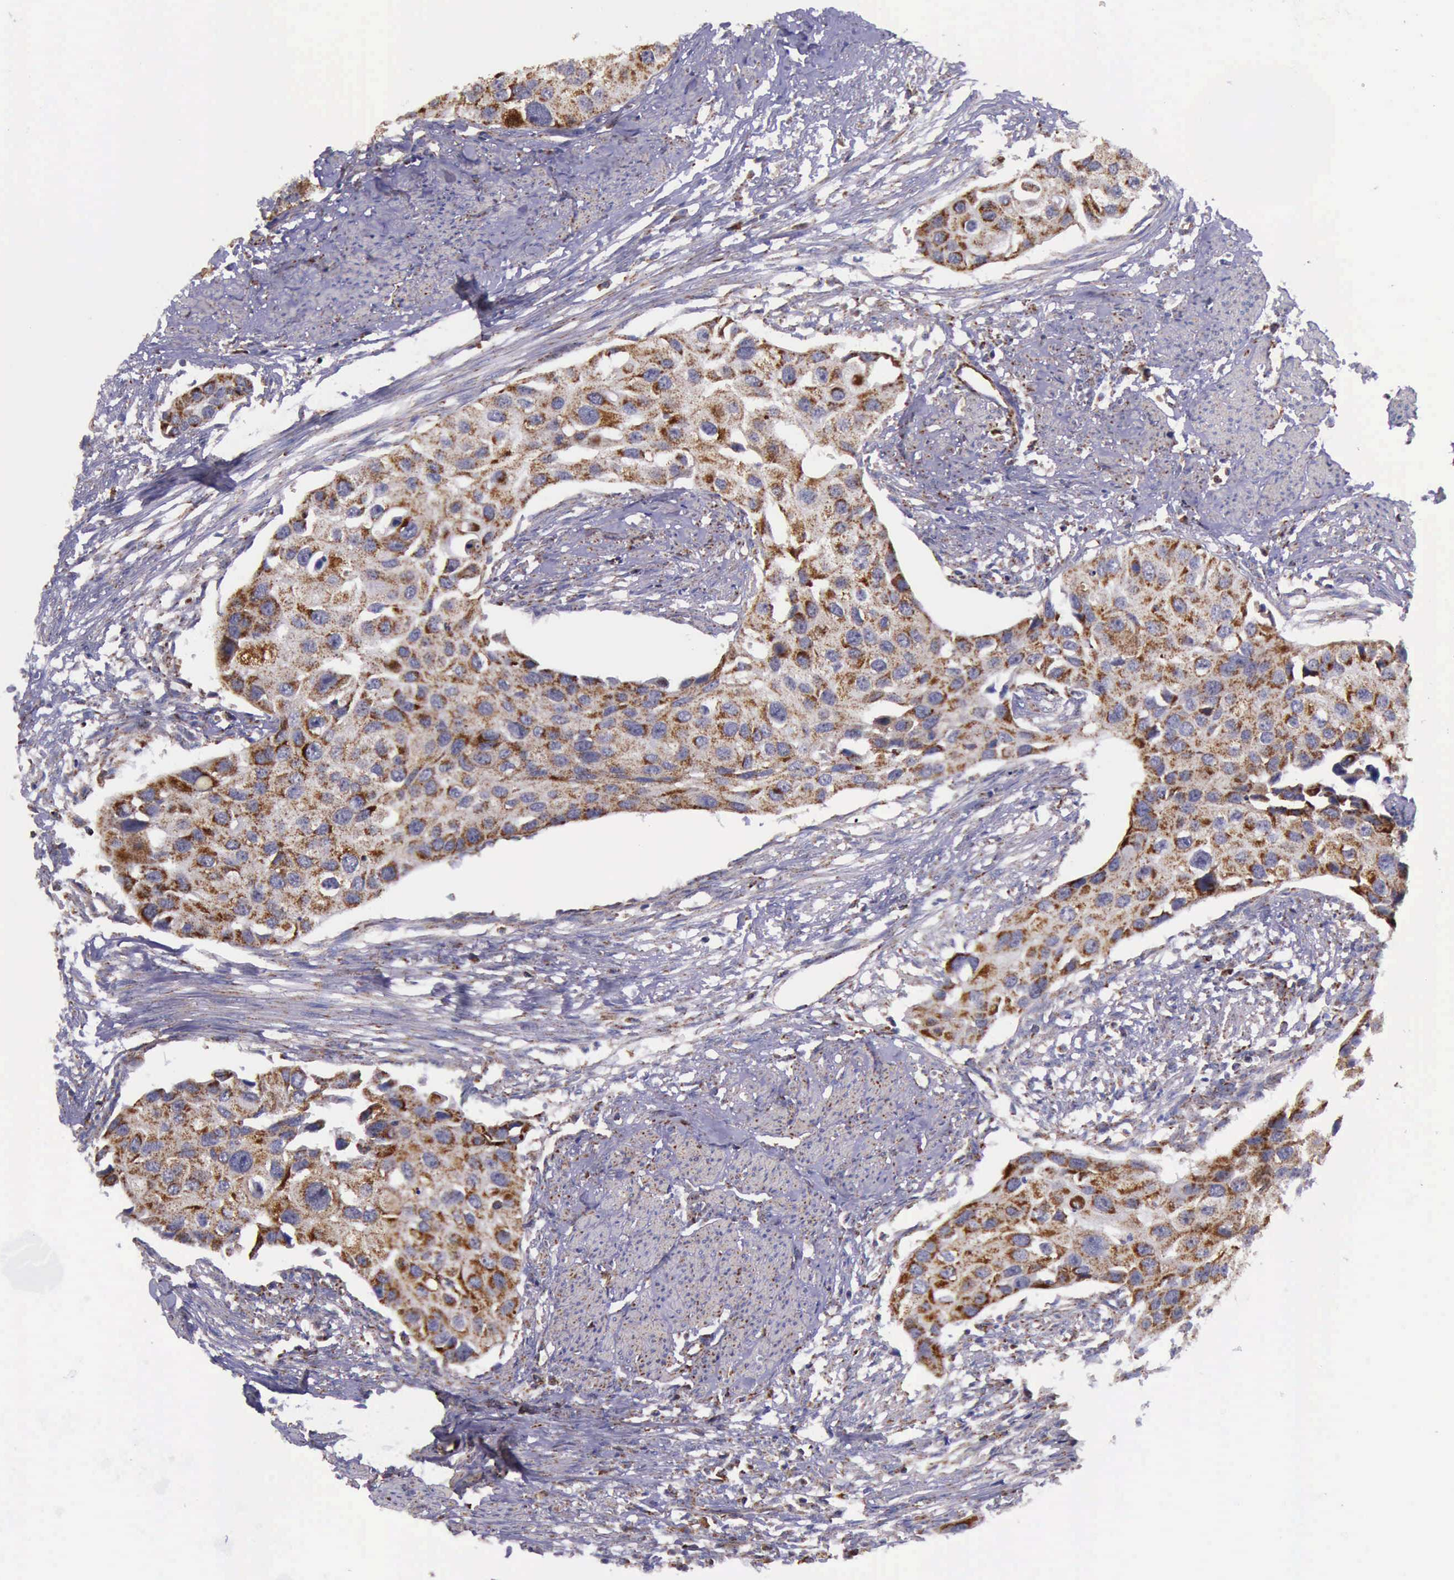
{"staining": {"intensity": "moderate", "quantity": "25%-75%", "location": "cytoplasmic/membranous"}, "tissue": "urothelial cancer", "cell_type": "Tumor cells", "image_type": "cancer", "snomed": [{"axis": "morphology", "description": "Urothelial carcinoma, High grade"}, {"axis": "topography", "description": "Urinary bladder"}], "caption": "A brown stain shows moderate cytoplasmic/membranous positivity of a protein in urothelial cancer tumor cells.", "gene": "TXN2", "patient": {"sex": "male", "age": 55}}